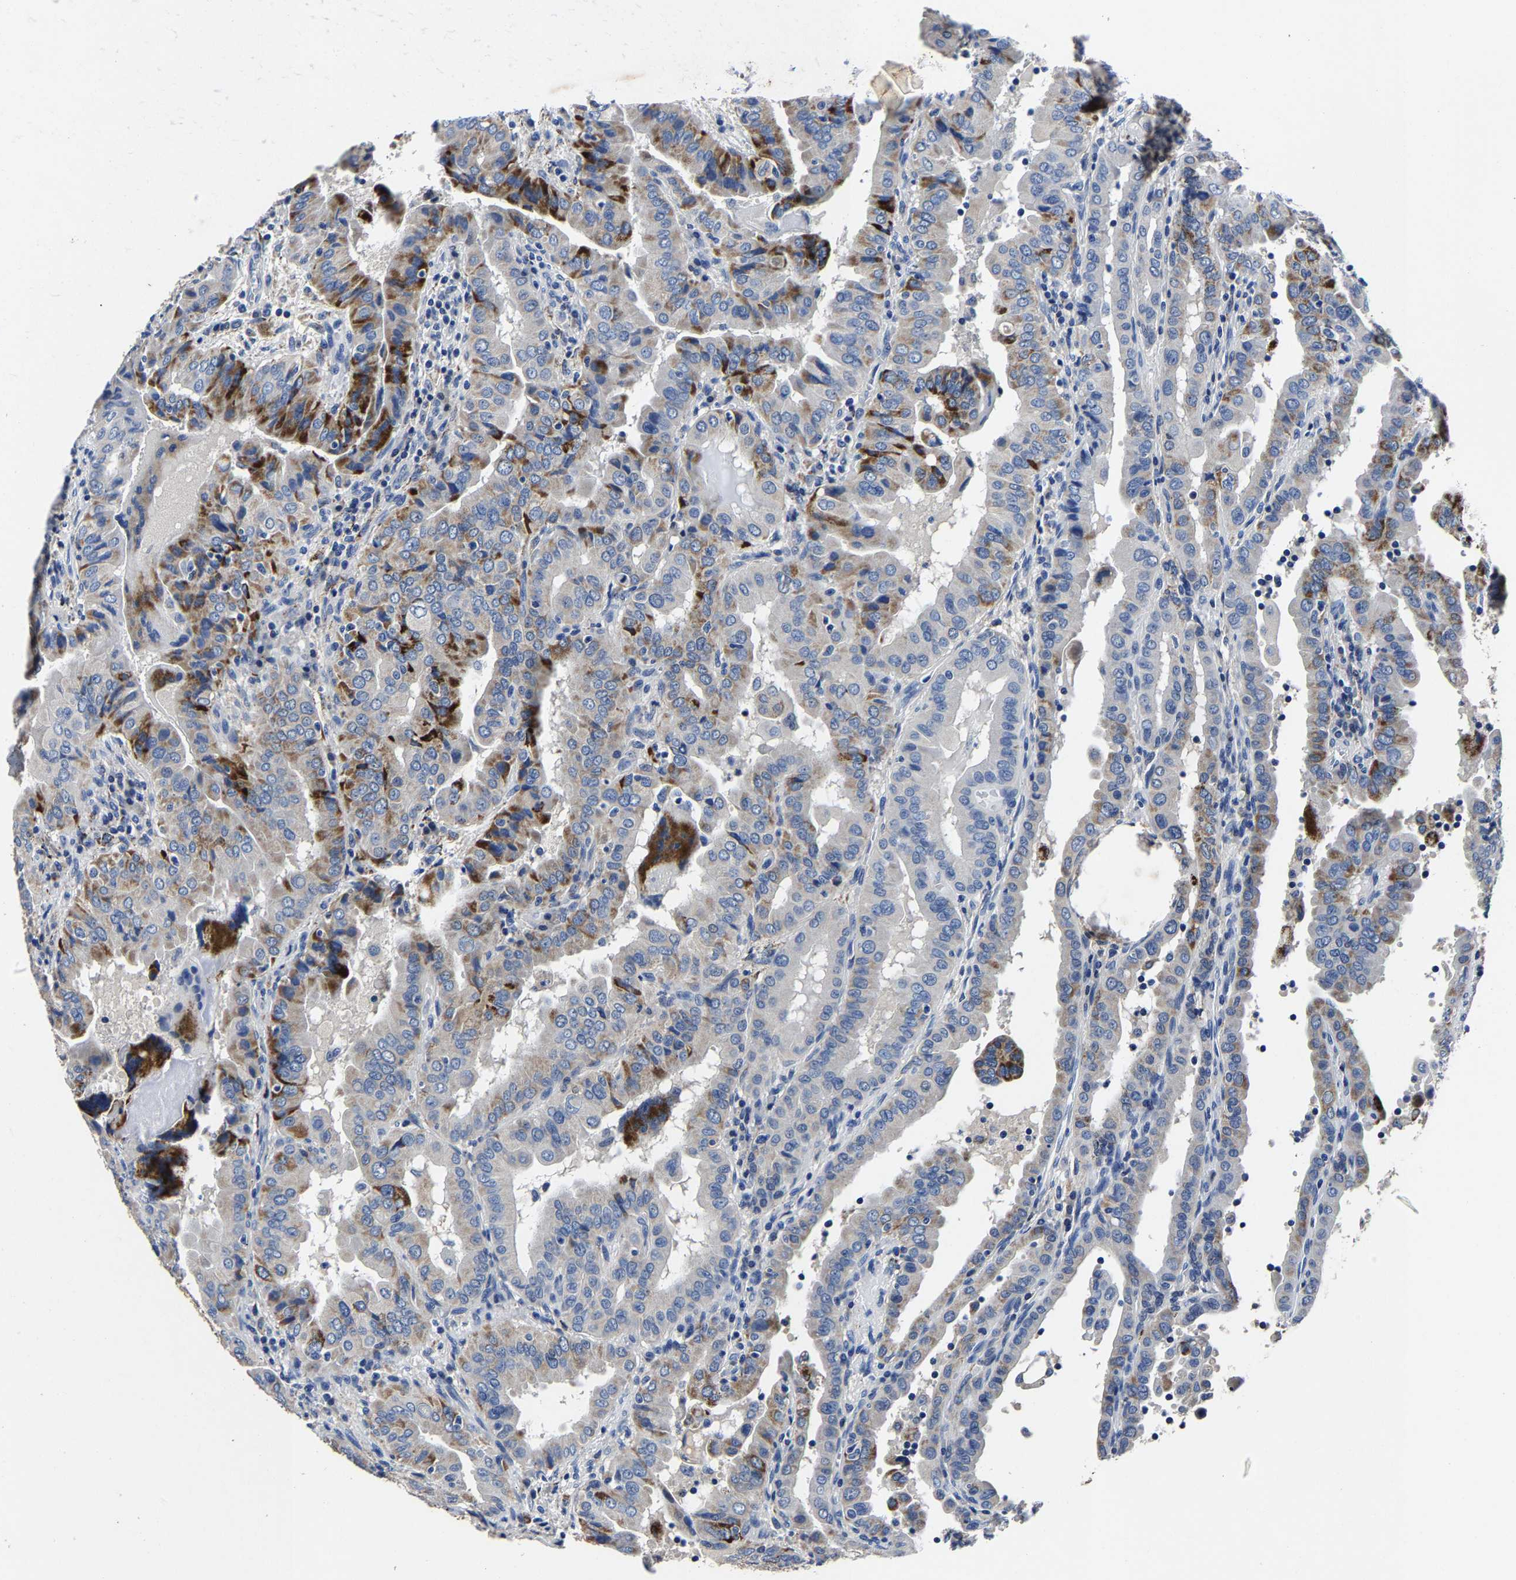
{"staining": {"intensity": "moderate", "quantity": "25%-75%", "location": "cytoplasmic/membranous"}, "tissue": "thyroid cancer", "cell_type": "Tumor cells", "image_type": "cancer", "snomed": [{"axis": "morphology", "description": "Papillary adenocarcinoma, NOS"}, {"axis": "topography", "description": "Thyroid gland"}], "caption": "Tumor cells display medium levels of moderate cytoplasmic/membranous positivity in about 25%-75% of cells in thyroid cancer.", "gene": "PSPH", "patient": {"sex": "male", "age": 33}}